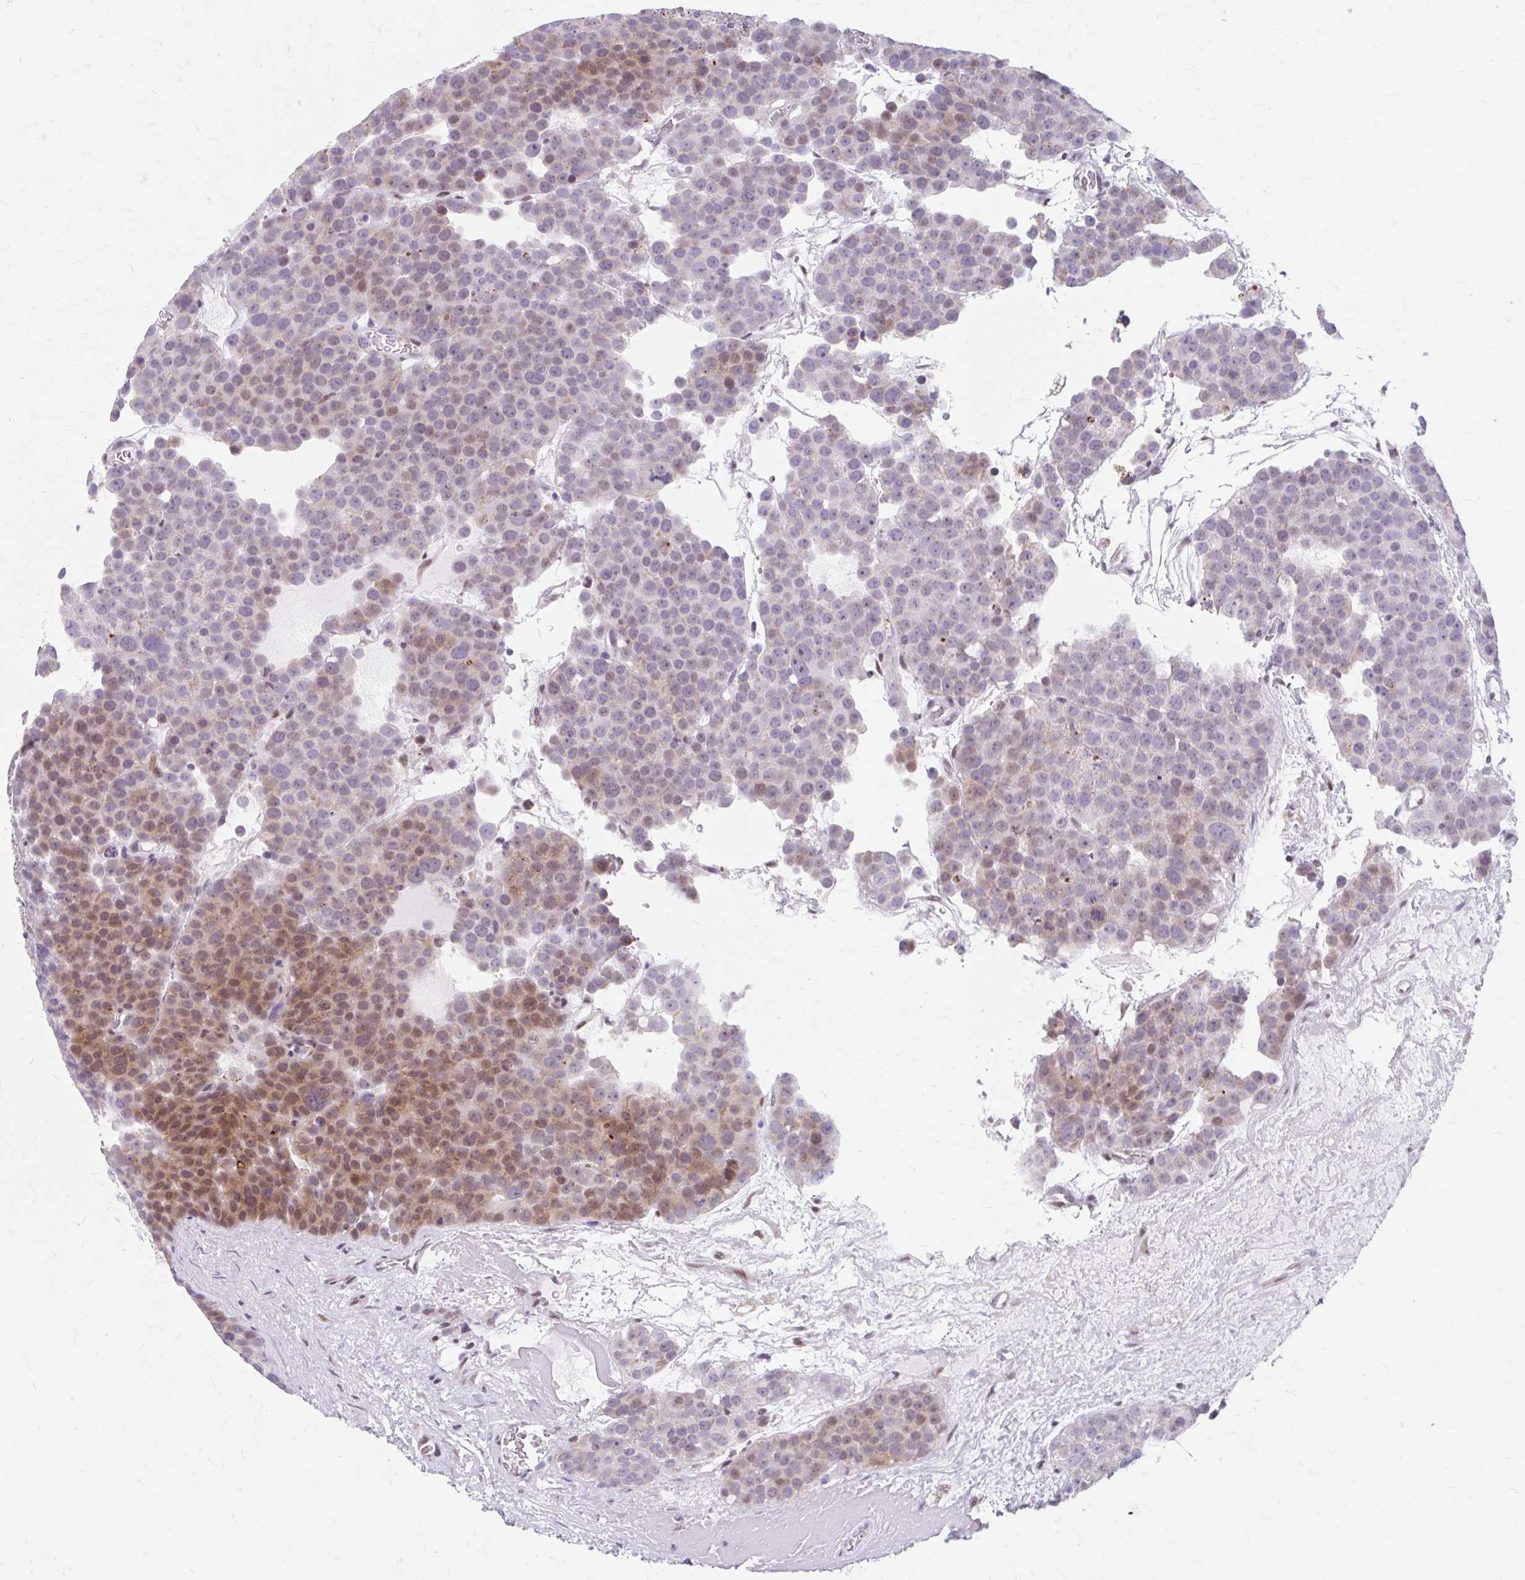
{"staining": {"intensity": "moderate", "quantity": "25%-75%", "location": "cytoplasmic/membranous,nuclear"}, "tissue": "testis cancer", "cell_type": "Tumor cells", "image_type": "cancer", "snomed": [{"axis": "morphology", "description": "Seminoma, NOS"}, {"axis": "topography", "description": "Testis"}], "caption": "Immunohistochemistry histopathology image of neoplastic tissue: testis cancer stained using immunohistochemistry (IHC) reveals medium levels of moderate protein expression localized specifically in the cytoplasmic/membranous and nuclear of tumor cells, appearing as a cytoplasmic/membranous and nuclear brown color.", "gene": "BEAN1", "patient": {"sex": "male", "age": 71}}